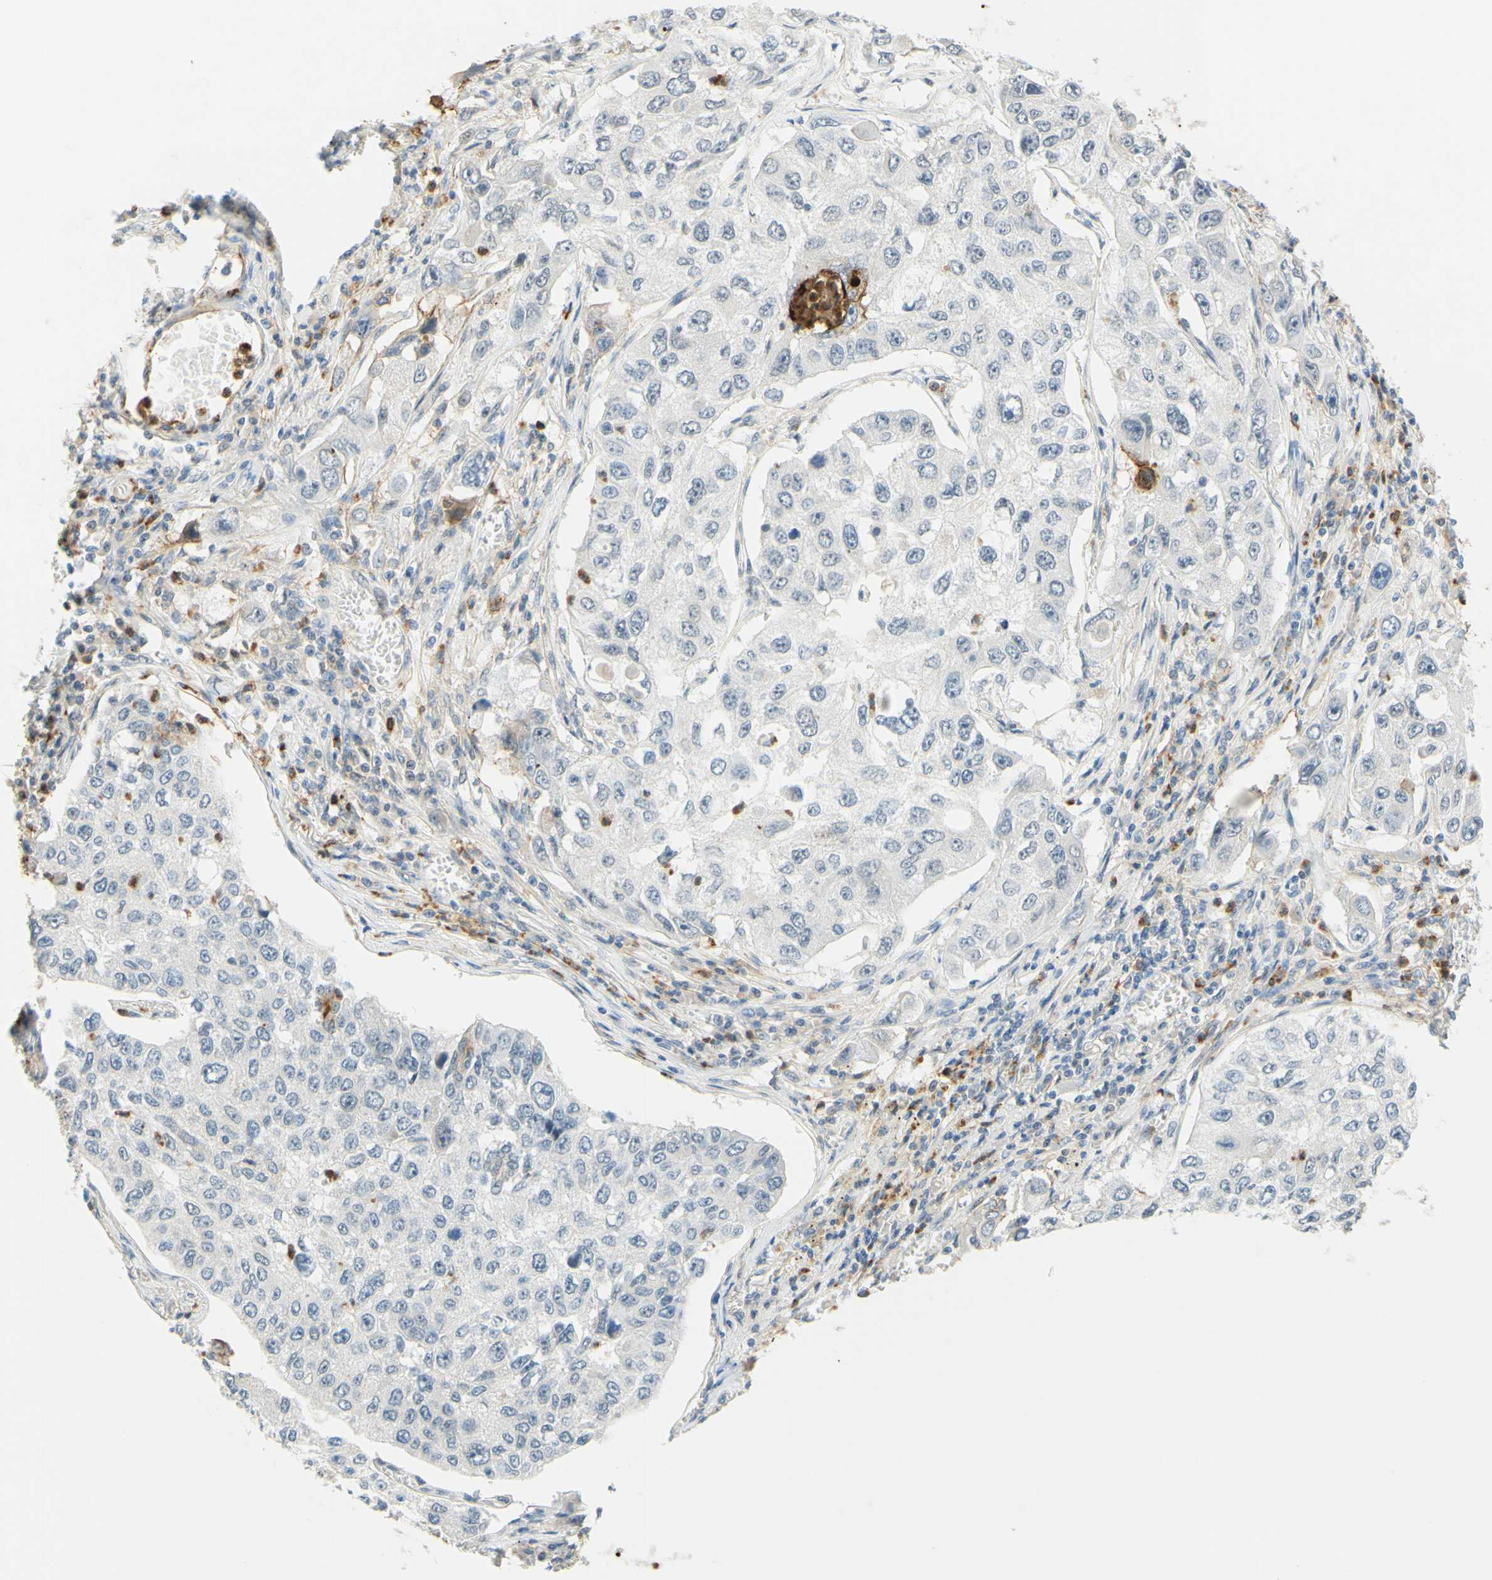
{"staining": {"intensity": "negative", "quantity": "none", "location": "none"}, "tissue": "lung cancer", "cell_type": "Tumor cells", "image_type": "cancer", "snomed": [{"axis": "morphology", "description": "Squamous cell carcinoma, NOS"}, {"axis": "topography", "description": "Lung"}], "caption": "Protein analysis of lung squamous cell carcinoma displays no significant positivity in tumor cells. (DAB (3,3'-diaminobenzidine) immunohistochemistry (IHC) visualized using brightfield microscopy, high magnification).", "gene": "TREM2", "patient": {"sex": "male", "age": 71}}